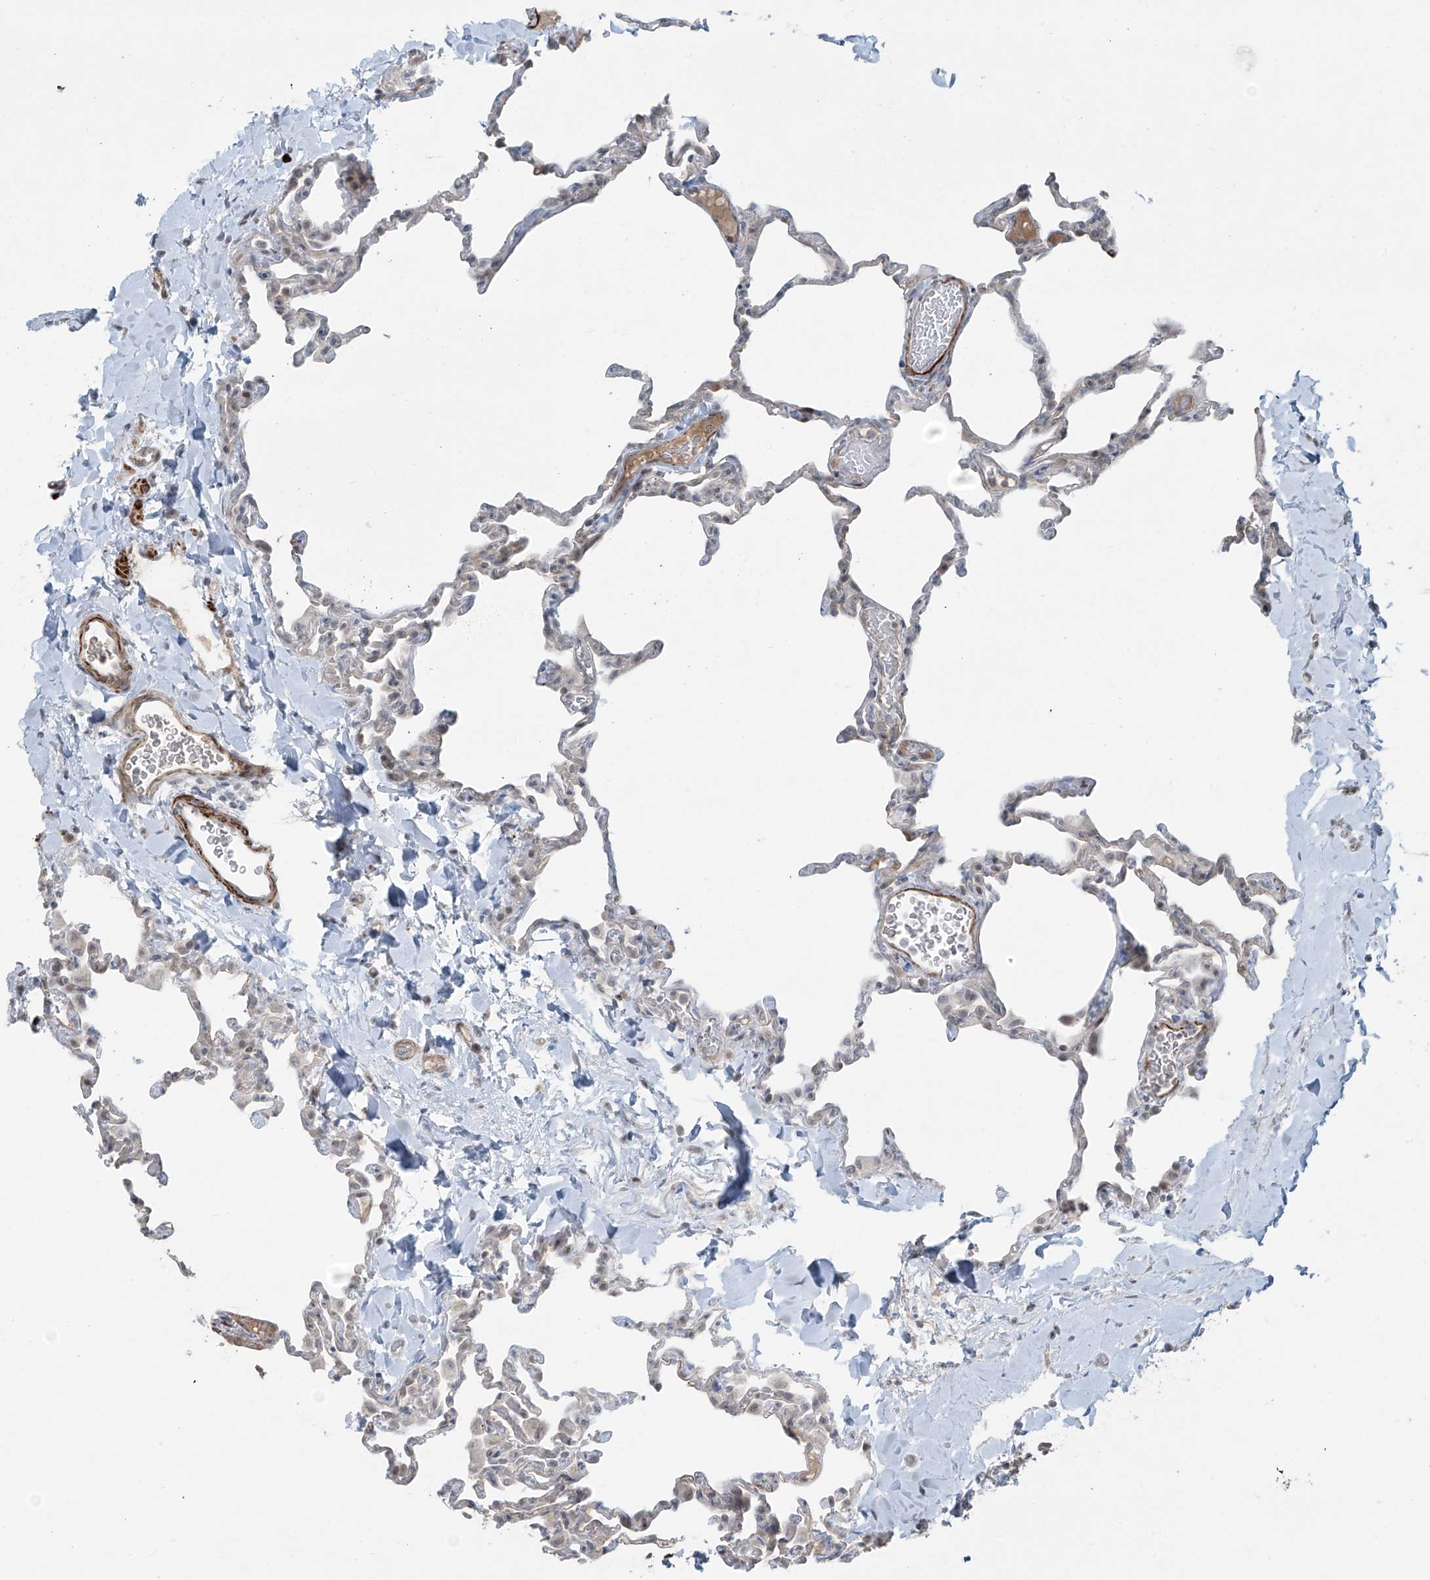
{"staining": {"intensity": "negative", "quantity": "none", "location": "none"}, "tissue": "lung", "cell_type": "Alveolar cells", "image_type": "normal", "snomed": [{"axis": "morphology", "description": "Normal tissue, NOS"}, {"axis": "topography", "description": "Lung"}], "caption": "IHC of normal lung shows no positivity in alveolar cells. (Brightfield microscopy of DAB immunohistochemistry (IHC) at high magnification).", "gene": "RASGEF1A", "patient": {"sex": "male", "age": 20}}